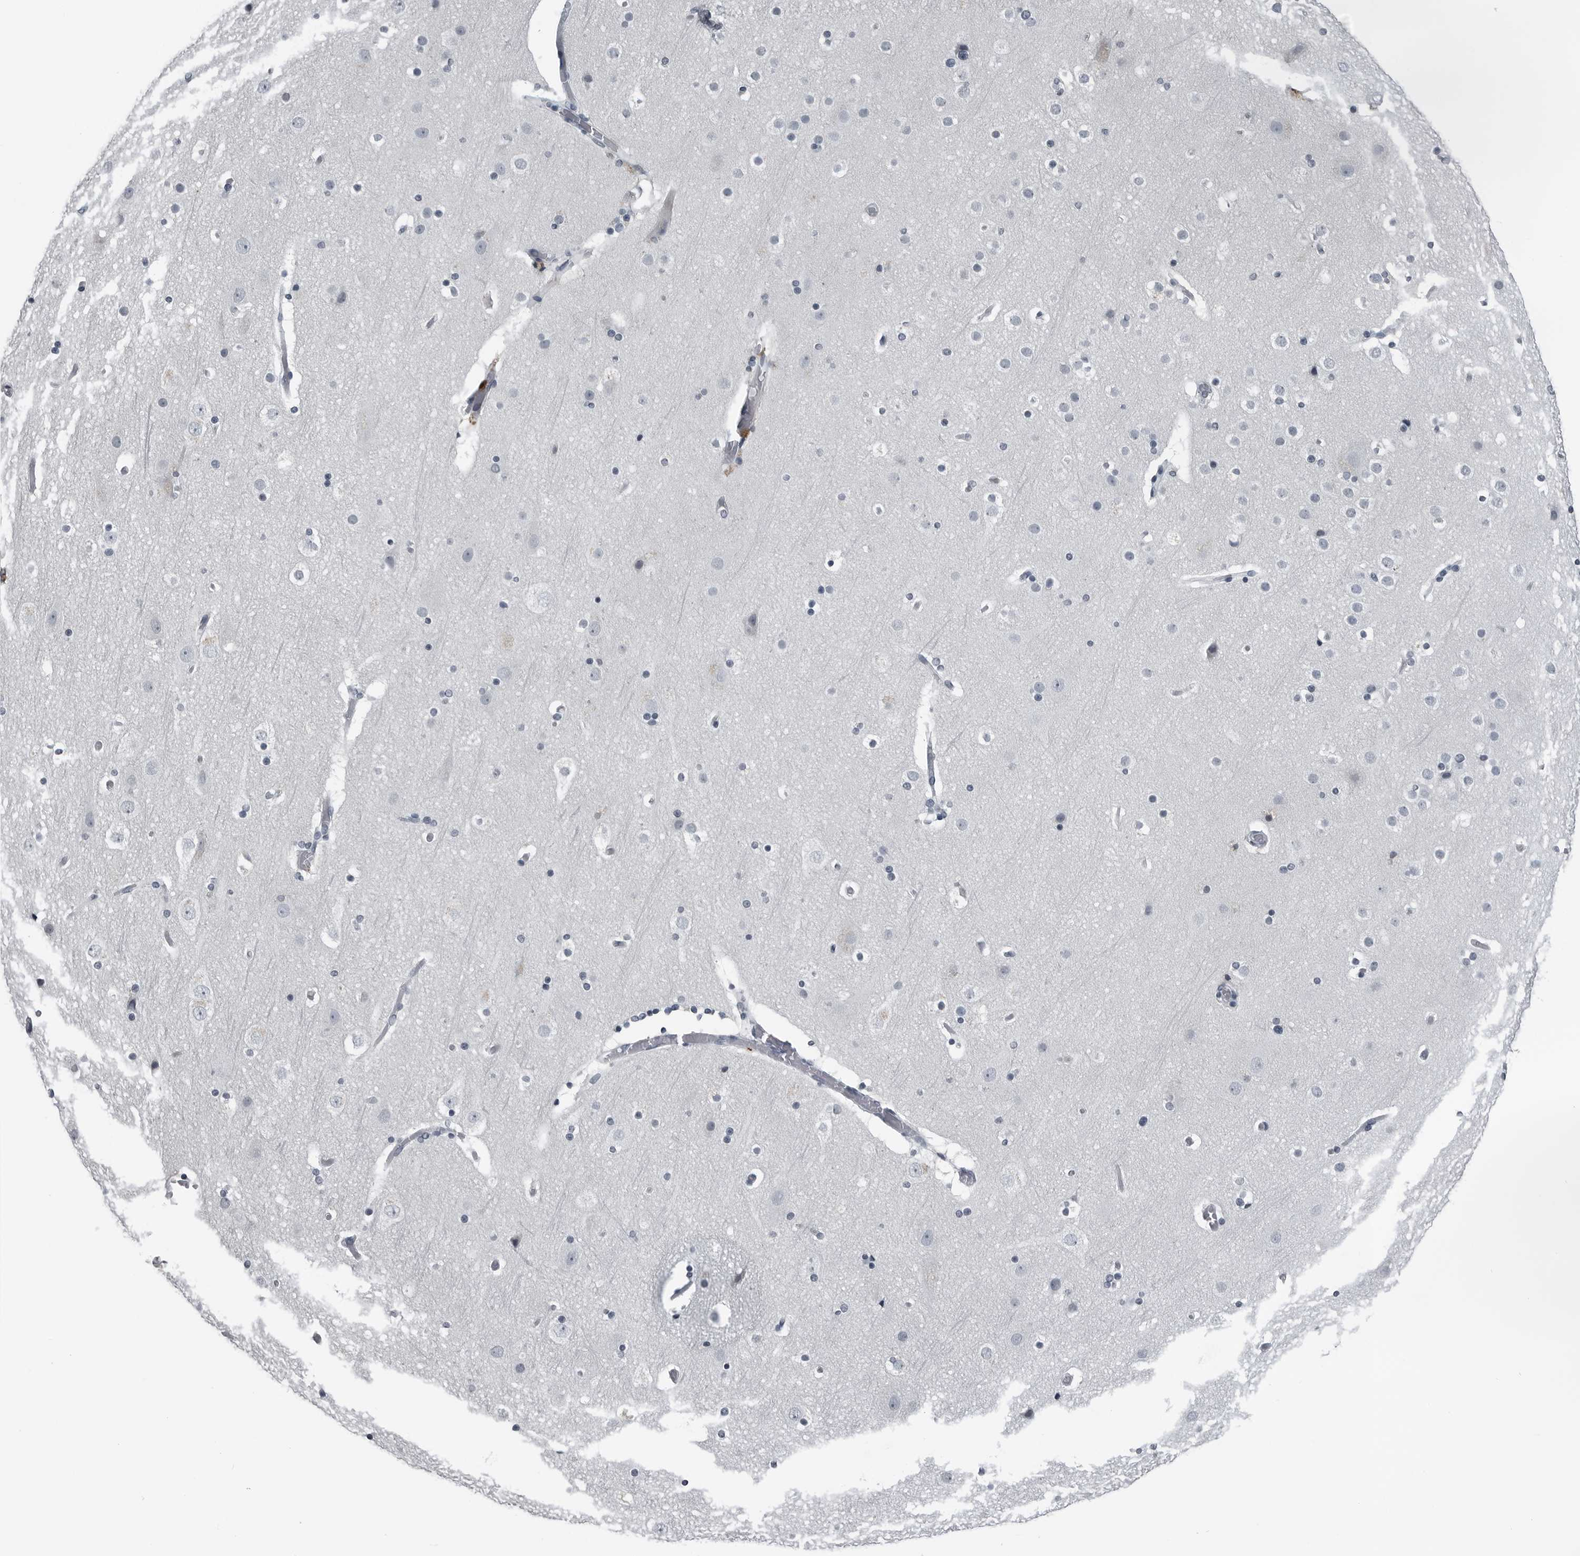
{"staining": {"intensity": "negative", "quantity": "none", "location": "none"}, "tissue": "cerebral cortex", "cell_type": "Endothelial cells", "image_type": "normal", "snomed": [{"axis": "morphology", "description": "Normal tissue, NOS"}, {"axis": "topography", "description": "Cerebral cortex"}], "caption": "IHC photomicrograph of unremarkable cerebral cortex: human cerebral cortex stained with DAB (3,3'-diaminobenzidine) shows no significant protein positivity in endothelial cells. (Brightfield microscopy of DAB (3,3'-diaminobenzidine) immunohistochemistry (IHC) at high magnification).", "gene": "SPINK1", "patient": {"sex": "male", "age": 57}}